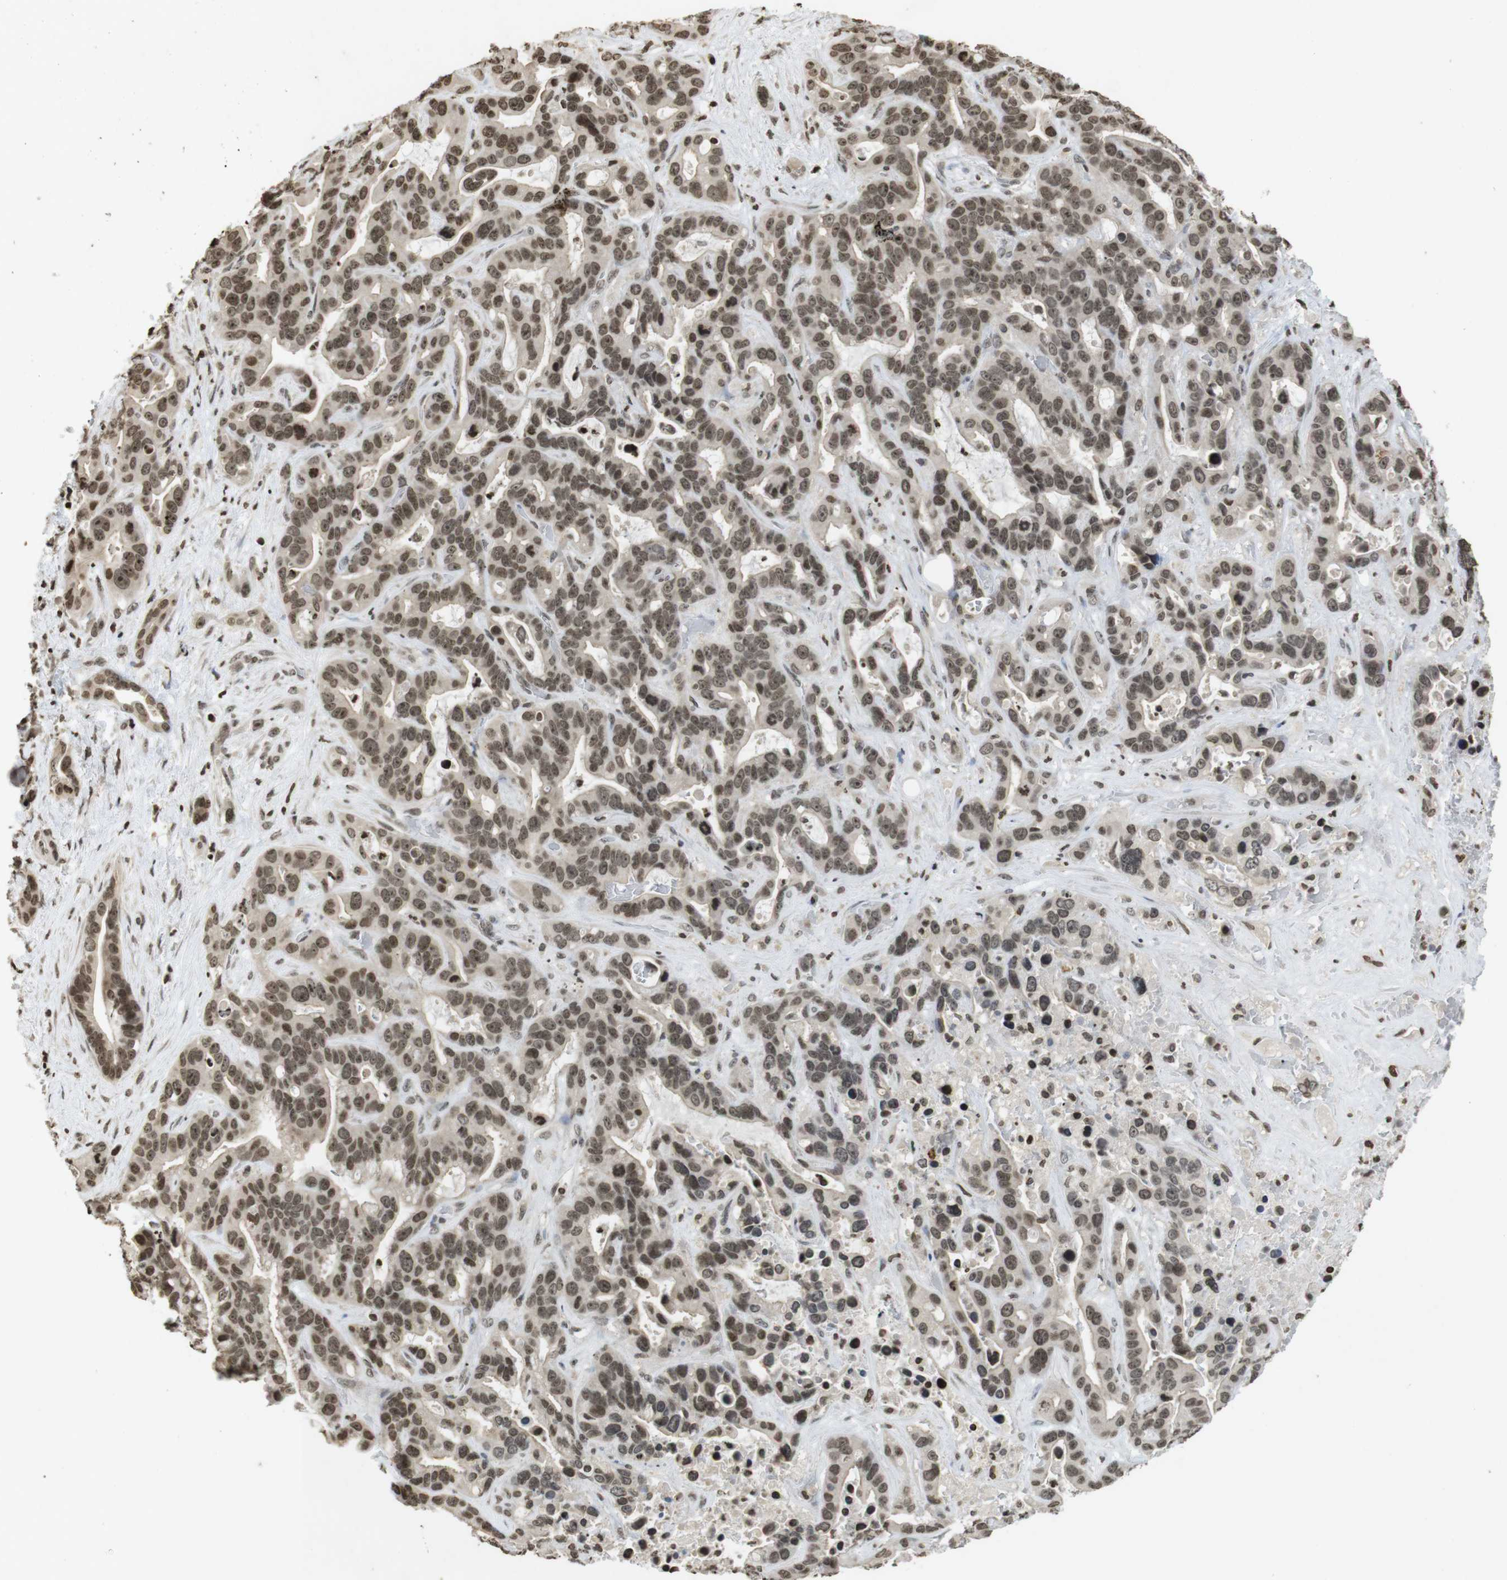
{"staining": {"intensity": "moderate", "quantity": ">75%", "location": "cytoplasmic/membranous,nuclear"}, "tissue": "liver cancer", "cell_type": "Tumor cells", "image_type": "cancer", "snomed": [{"axis": "morphology", "description": "Cholangiocarcinoma"}, {"axis": "topography", "description": "Liver"}], "caption": "A micrograph of liver cancer (cholangiocarcinoma) stained for a protein reveals moderate cytoplasmic/membranous and nuclear brown staining in tumor cells.", "gene": "FOXA3", "patient": {"sex": "female", "age": 65}}